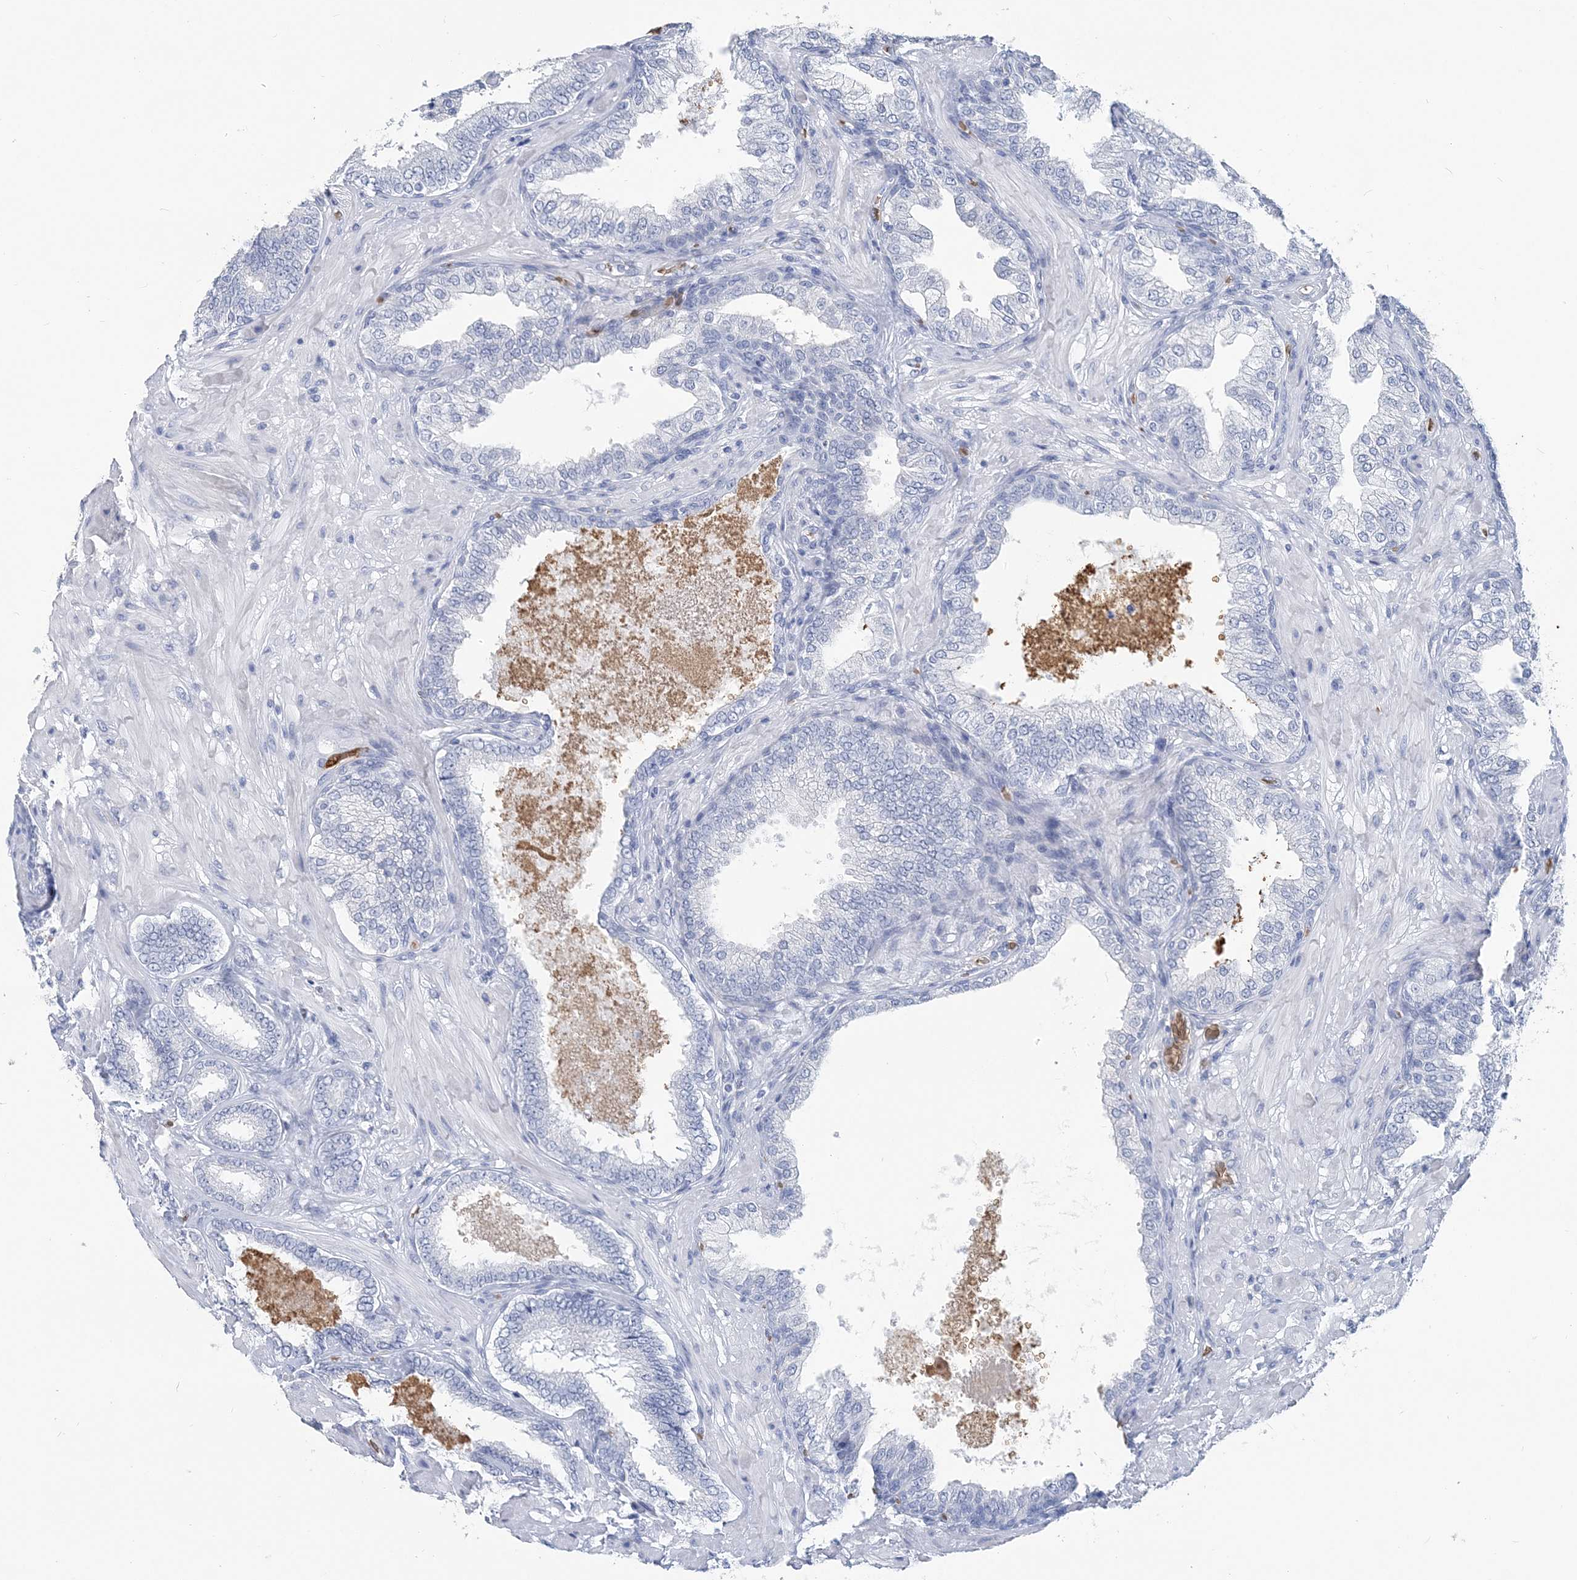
{"staining": {"intensity": "negative", "quantity": "none", "location": "none"}, "tissue": "prostate cancer", "cell_type": "Tumor cells", "image_type": "cancer", "snomed": [{"axis": "morphology", "description": "Adenocarcinoma, High grade"}, {"axis": "topography", "description": "Prostate"}], "caption": "There is no significant positivity in tumor cells of prostate adenocarcinoma (high-grade). (DAB (3,3'-diaminobenzidine) immunohistochemistry (IHC) with hematoxylin counter stain).", "gene": "HBD", "patient": {"sex": "male", "age": 59}}